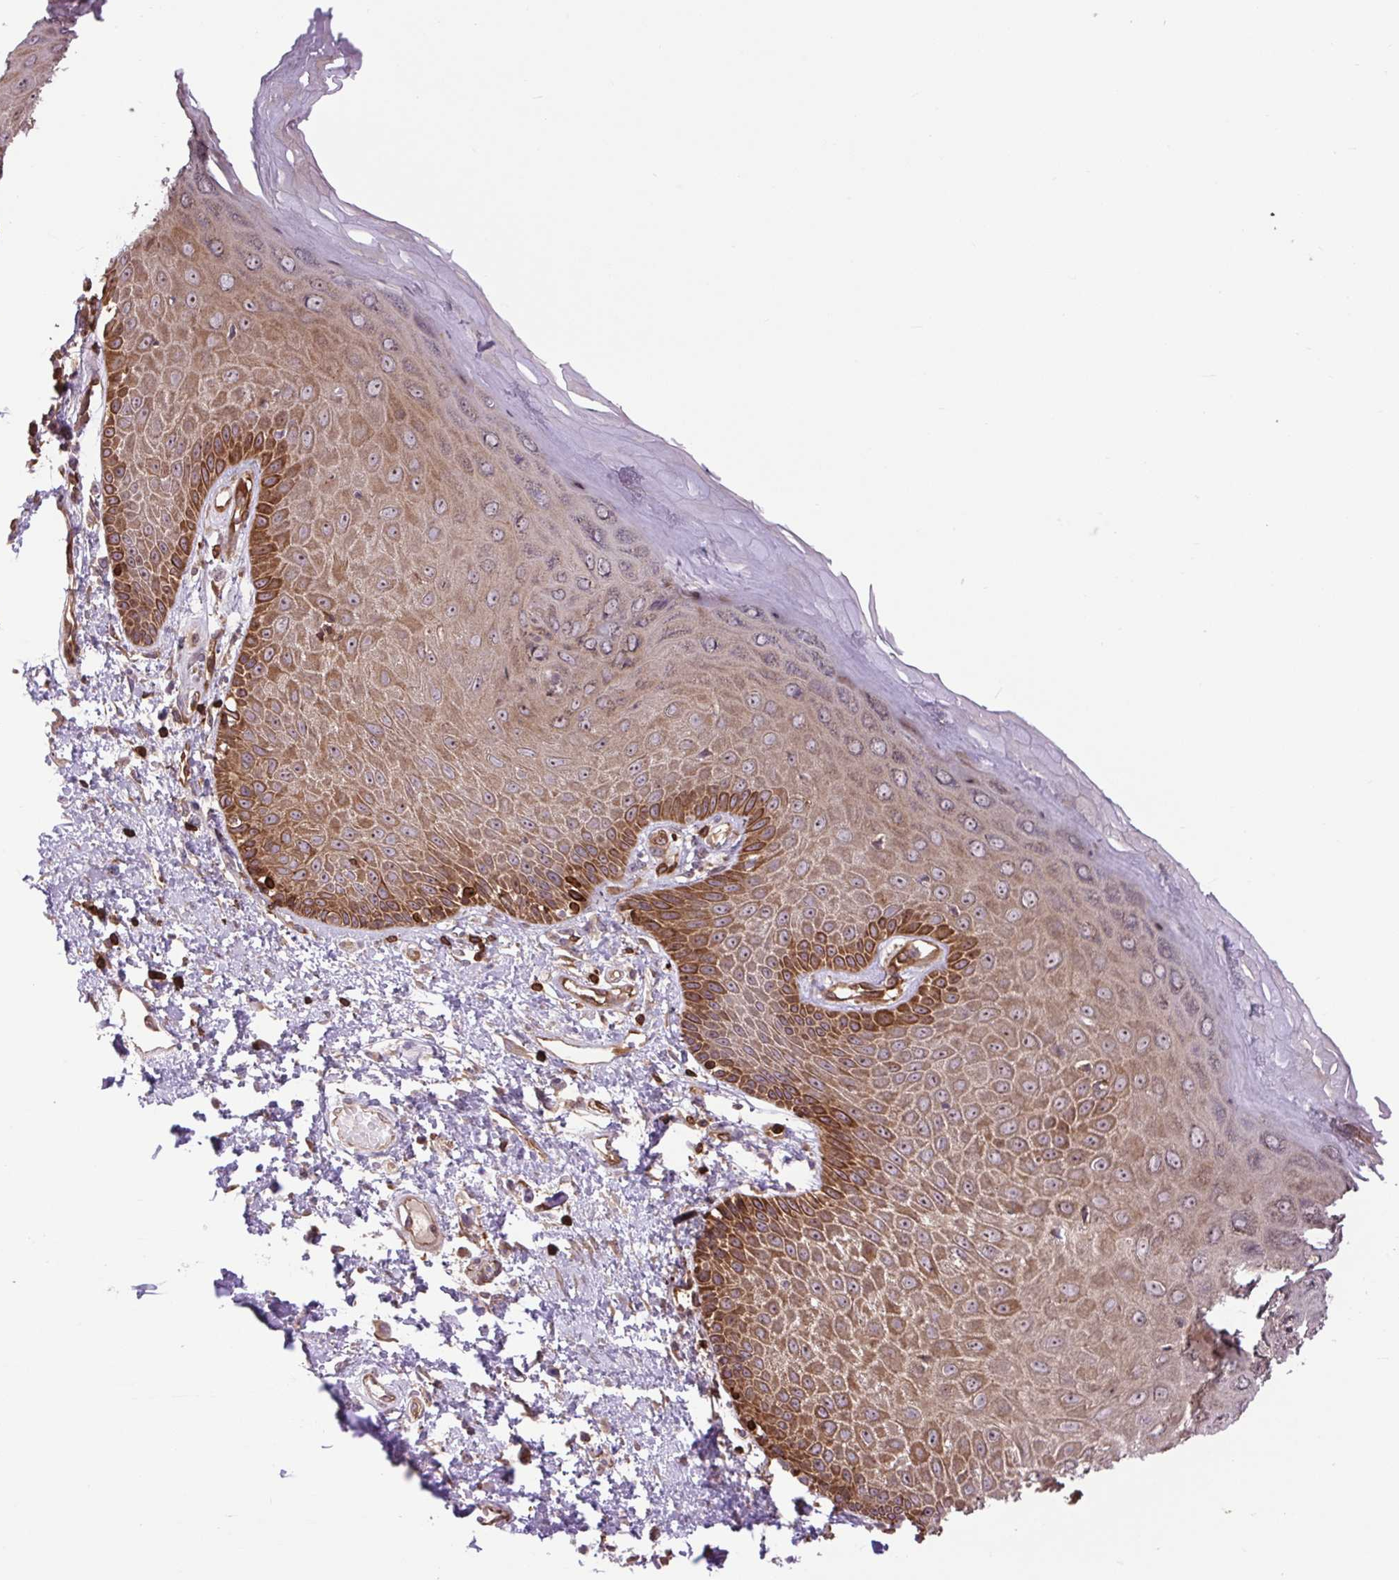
{"staining": {"intensity": "strong", "quantity": "25%-75%", "location": "cytoplasmic/membranous"}, "tissue": "skin", "cell_type": "Epidermal cells", "image_type": "normal", "snomed": [{"axis": "morphology", "description": "Normal tissue, NOS"}, {"axis": "topography", "description": "Anal"}, {"axis": "topography", "description": "Peripheral nerve tissue"}], "caption": "Strong cytoplasmic/membranous expression for a protein is present in approximately 25%-75% of epidermal cells of benign skin using immunohistochemistry.", "gene": "PLCG1", "patient": {"sex": "male", "age": 78}}